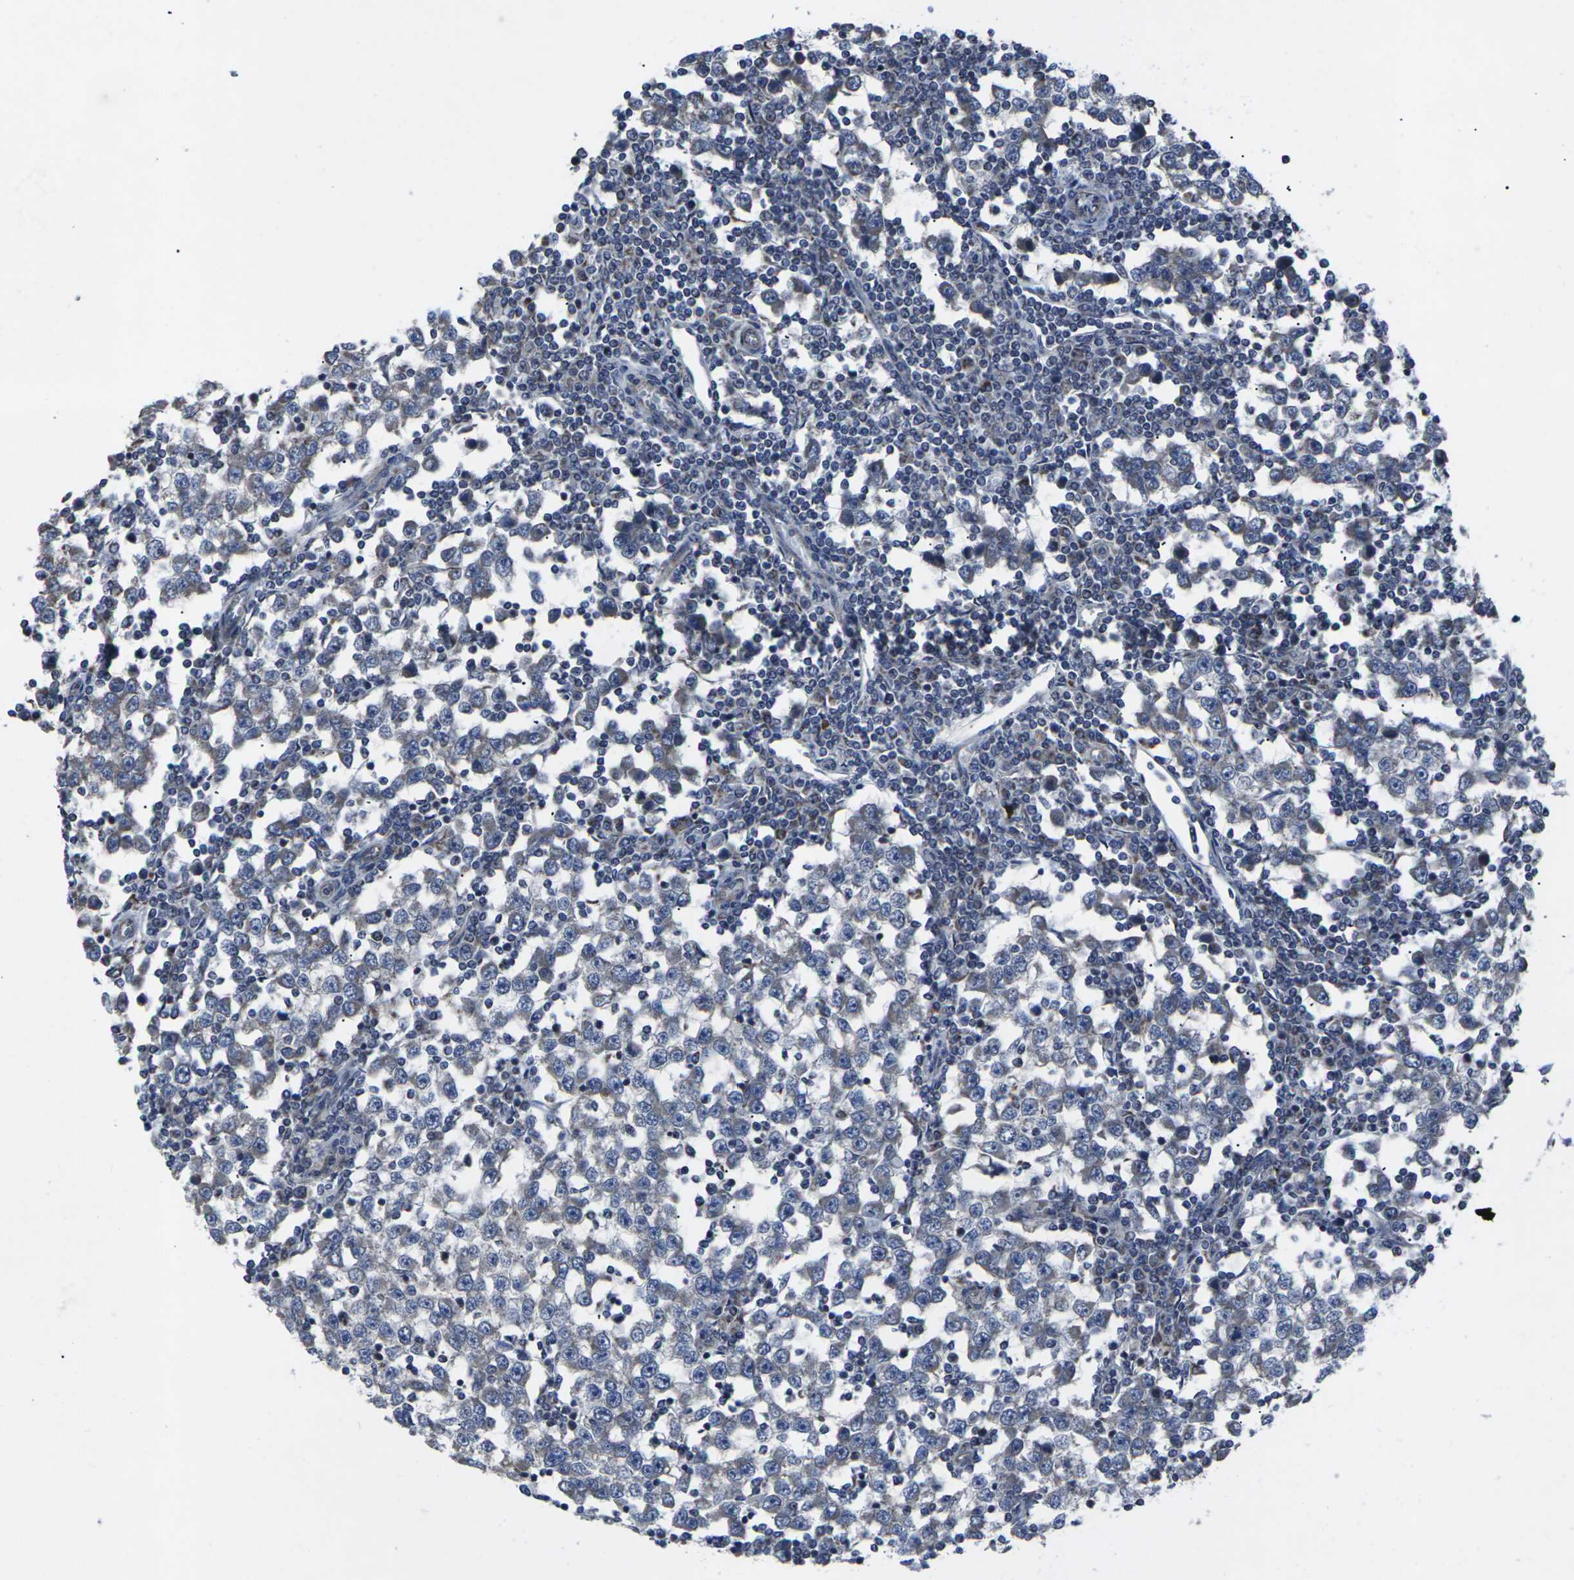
{"staining": {"intensity": "moderate", "quantity": "<25%", "location": "cytoplasmic/membranous"}, "tissue": "testis cancer", "cell_type": "Tumor cells", "image_type": "cancer", "snomed": [{"axis": "morphology", "description": "Seminoma, NOS"}, {"axis": "topography", "description": "Testis"}], "caption": "Tumor cells show moderate cytoplasmic/membranous positivity in about <25% of cells in testis cancer (seminoma).", "gene": "MAPKAPK2", "patient": {"sex": "male", "age": 65}}